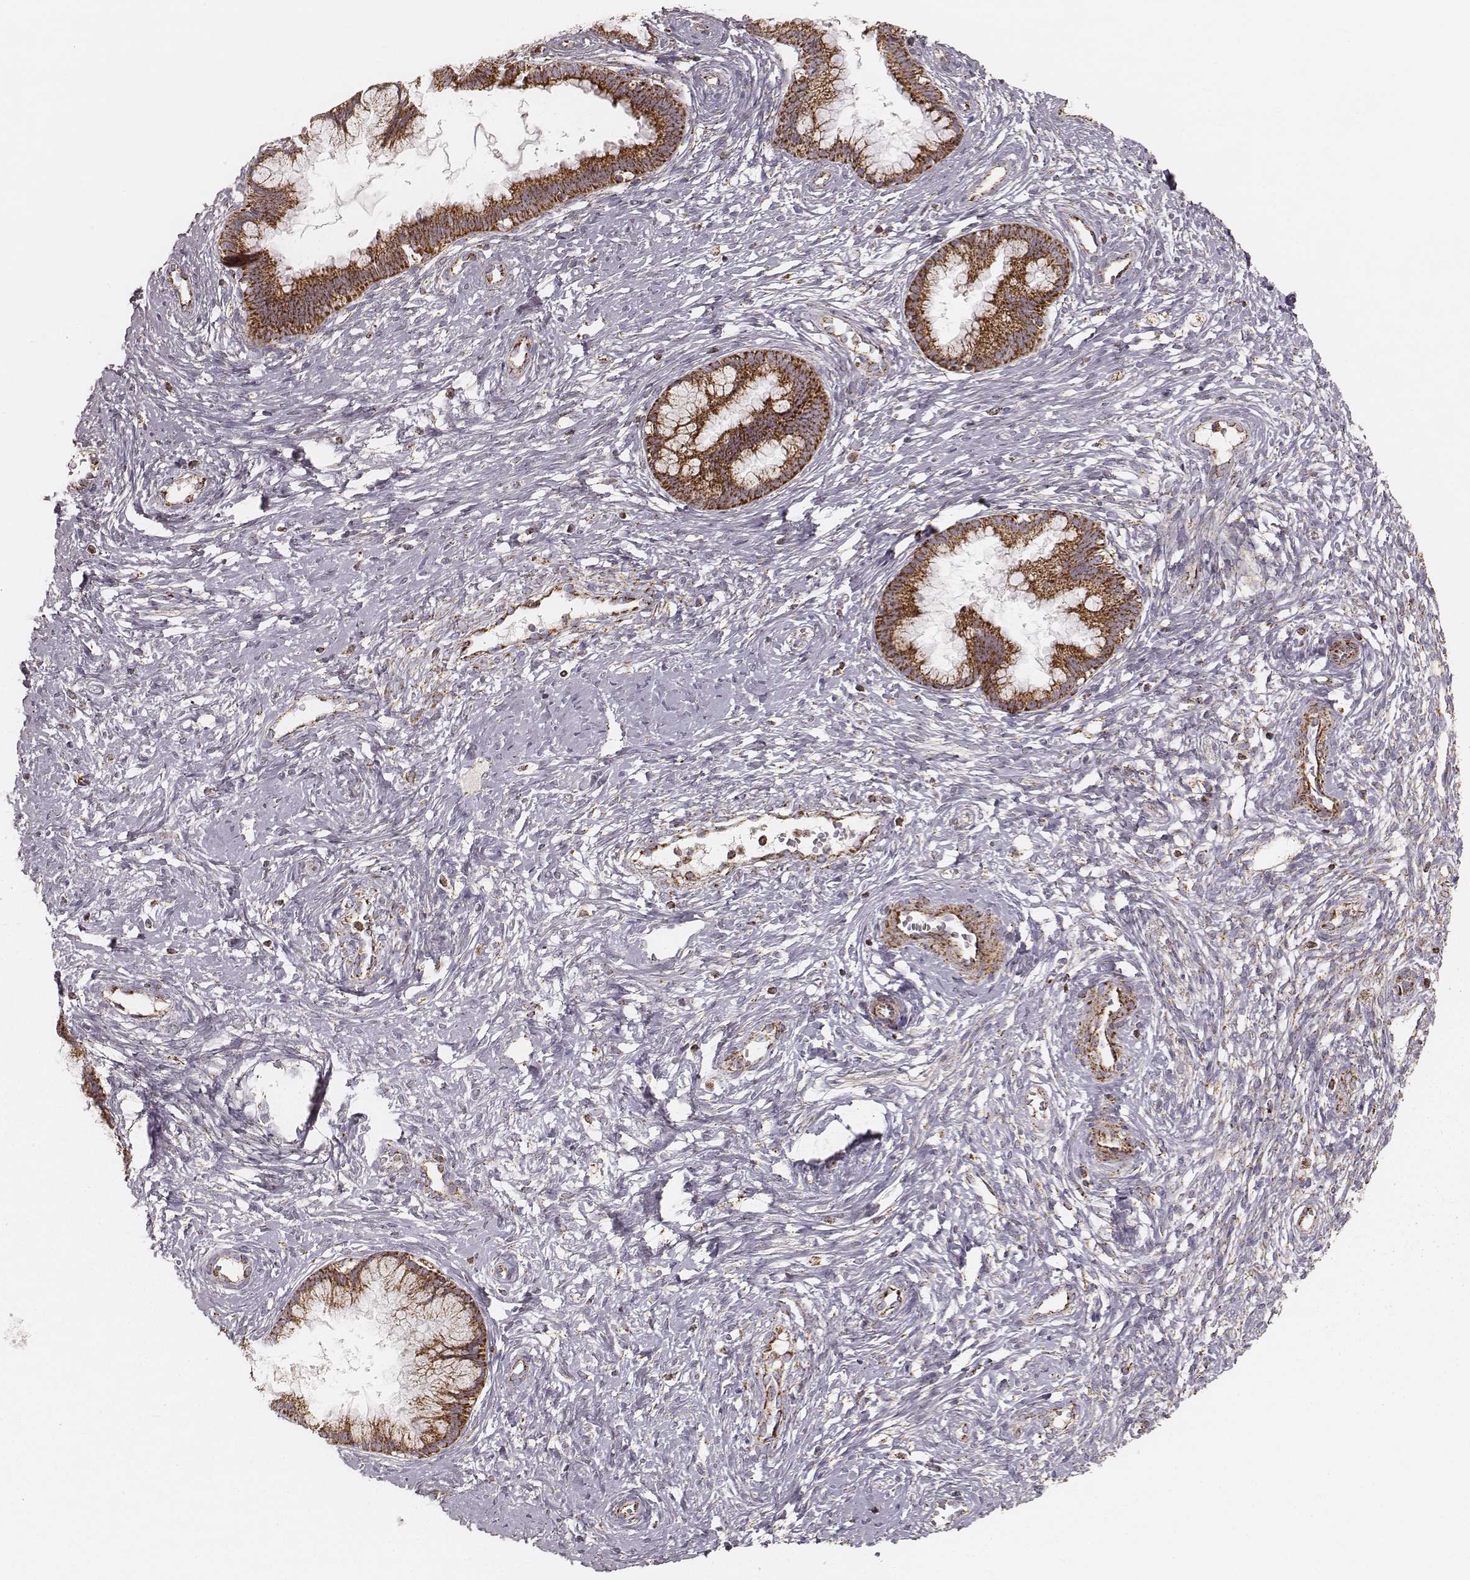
{"staining": {"intensity": "strong", "quantity": ">75%", "location": "cytoplasmic/membranous"}, "tissue": "cervical cancer", "cell_type": "Tumor cells", "image_type": "cancer", "snomed": [{"axis": "morphology", "description": "Squamous cell carcinoma, NOS"}, {"axis": "topography", "description": "Cervix"}], "caption": "Cervical cancer (squamous cell carcinoma) stained for a protein demonstrates strong cytoplasmic/membranous positivity in tumor cells.", "gene": "CS", "patient": {"sex": "female", "age": 32}}